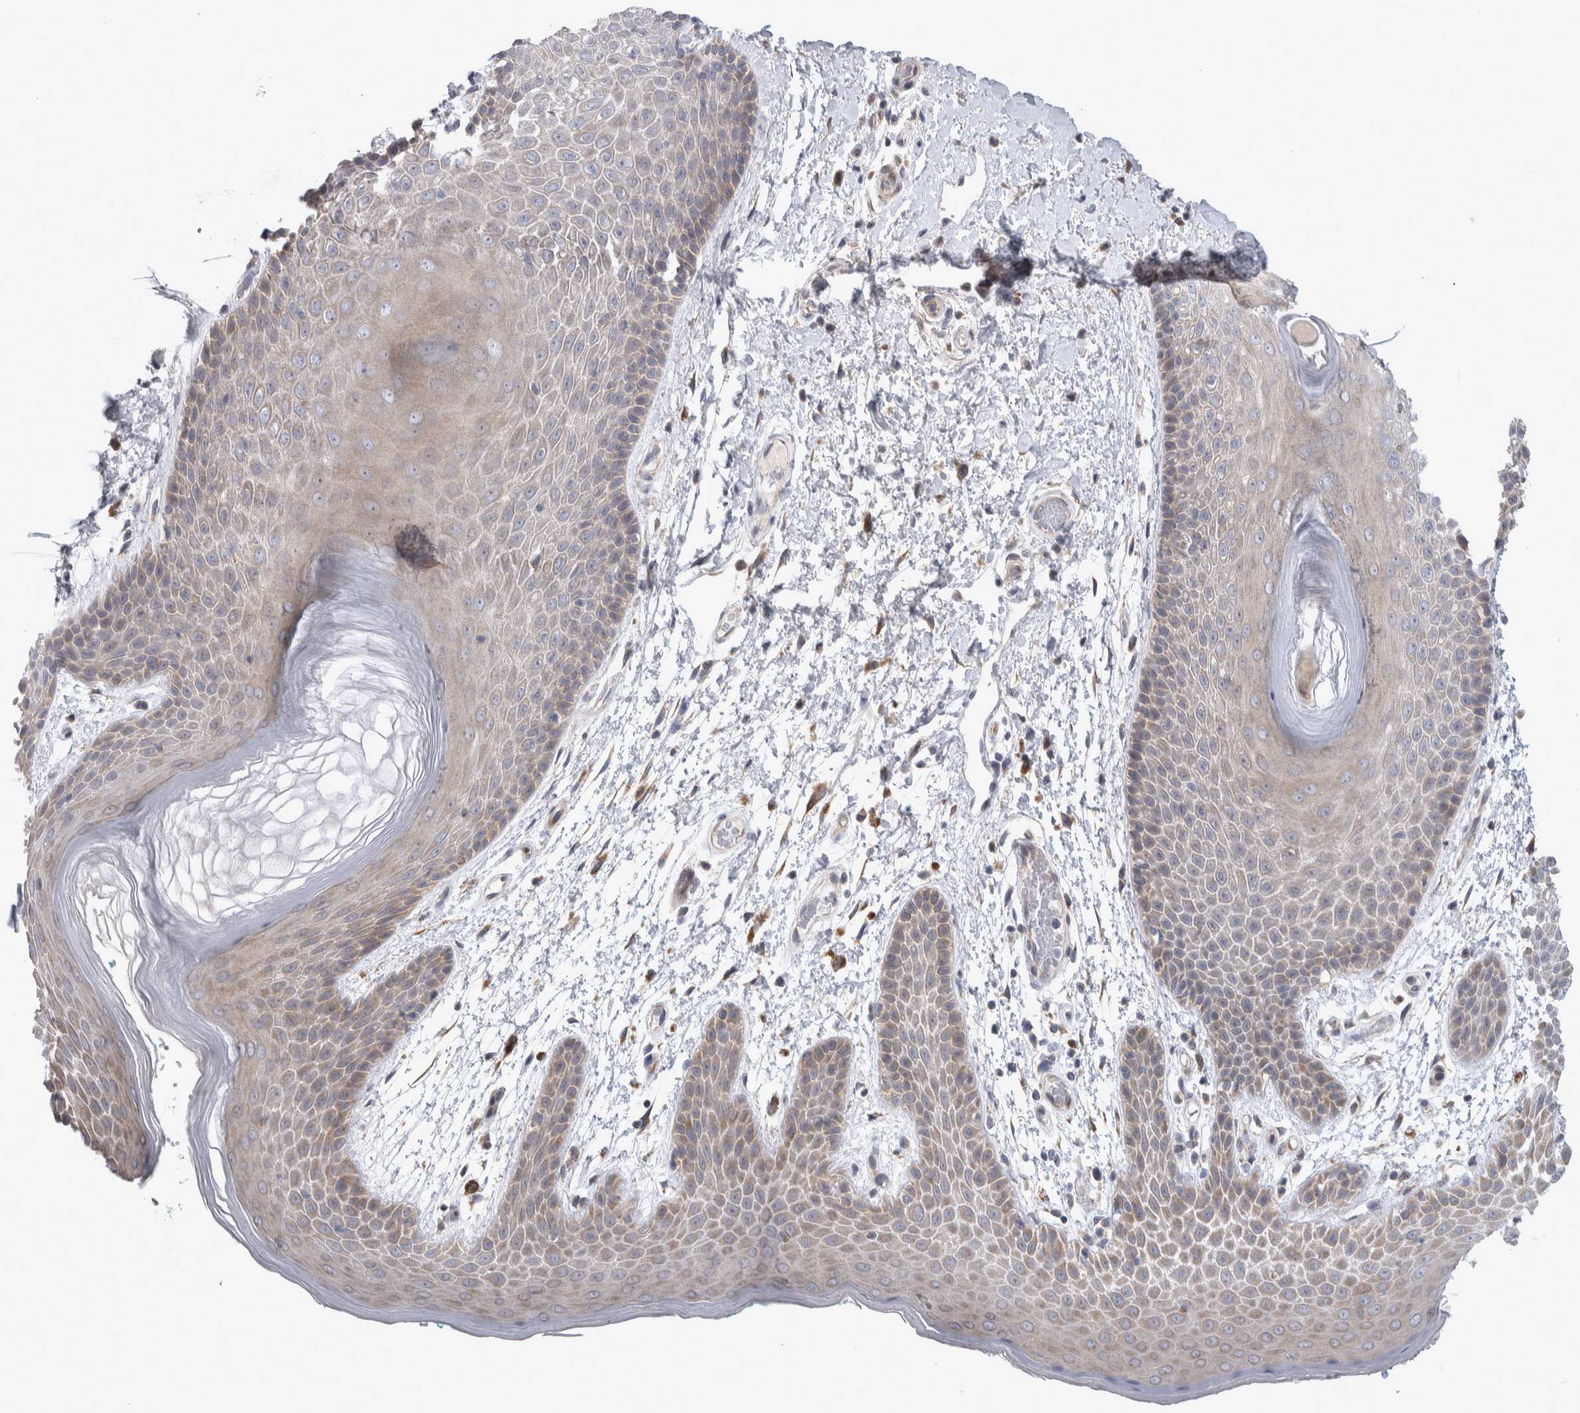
{"staining": {"intensity": "weak", "quantity": "<25%", "location": "cytoplasmic/membranous"}, "tissue": "skin", "cell_type": "Epidermal cells", "image_type": "normal", "snomed": [{"axis": "morphology", "description": "Normal tissue, NOS"}, {"axis": "topography", "description": "Anal"}], "caption": "The IHC histopathology image has no significant staining in epidermal cells of skin. (Brightfield microscopy of DAB (3,3'-diaminobenzidine) IHC at high magnification).", "gene": "SCO1", "patient": {"sex": "male", "age": 74}}